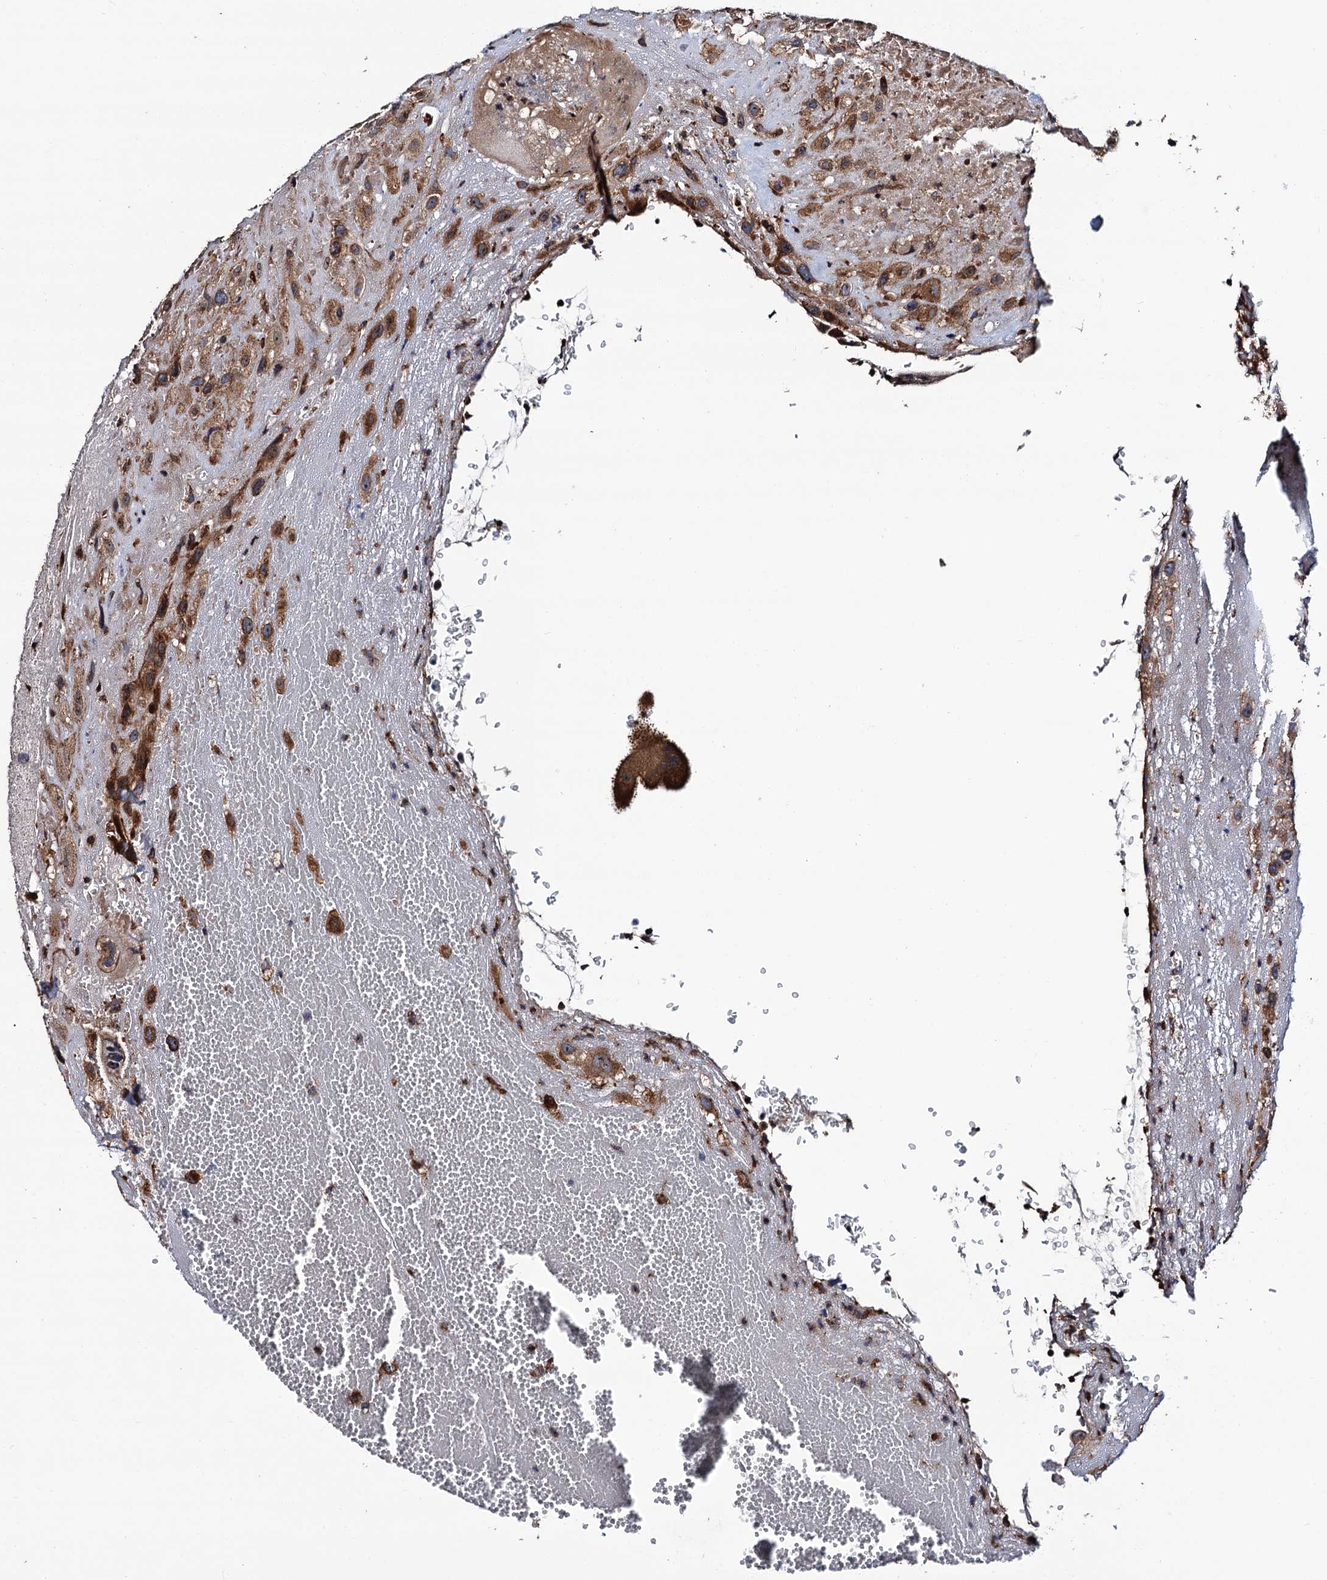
{"staining": {"intensity": "moderate", "quantity": ">75%", "location": "cytoplasmic/membranous"}, "tissue": "placenta", "cell_type": "Decidual cells", "image_type": "normal", "snomed": [{"axis": "morphology", "description": "Normal tissue, NOS"}, {"axis": "topography", "description": "Placenta"}], "caption": "Unremarkable placenta demonstrates moderate cytoplasmic/membranous expression in about >75% of decidual cells, visualized by immunohistochemistry.", "gene": "VPS35", "patient": {"sex": "female", "age": 35}}